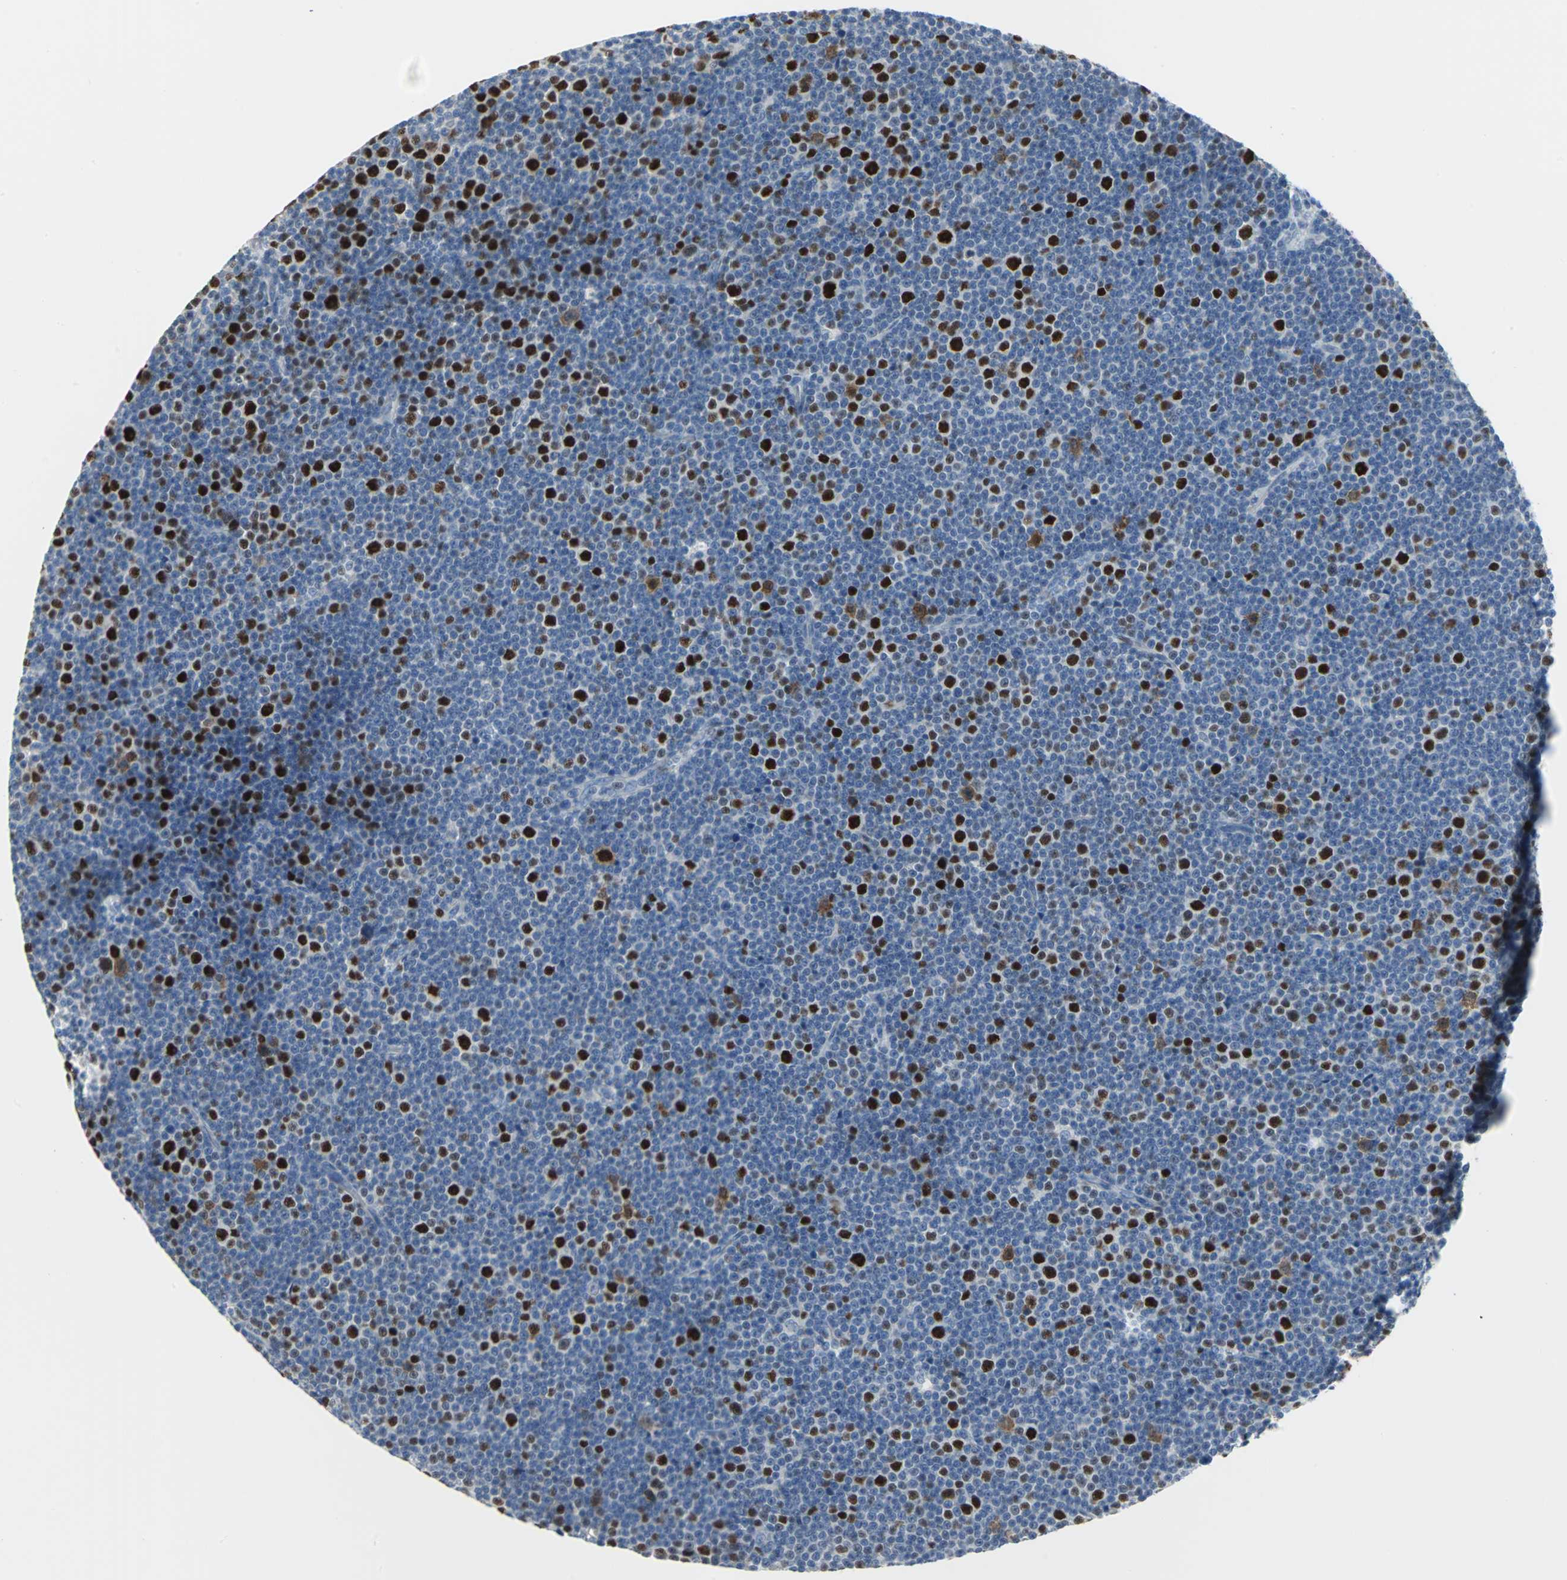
{"staining": {"intensity": "strong", "quantity": "<25%", "location": "nuclear"}, "tissue": "lymphoma", "cell_type": "Tumor cells", "image_type": "cancer", "snomed": [{"axis": "morphology", "description": "Malignant lymphoma, non-Hodgkin's type, Low grade"}, {"axis": "topography", "description": "Lymph node"}], "caption": "Lymphoma was stained to show a protein in brown. There is medium levels of strong nuclear staining in about <25% of tumor cells. (Stains: DAB (3,3'-diaminobenzidine) in brown, nuclei in blue, Microscopy: brightfield microscopy at high magnification).", "gene": "MCM4", "patient": {"sex": "female", "age": 67}}